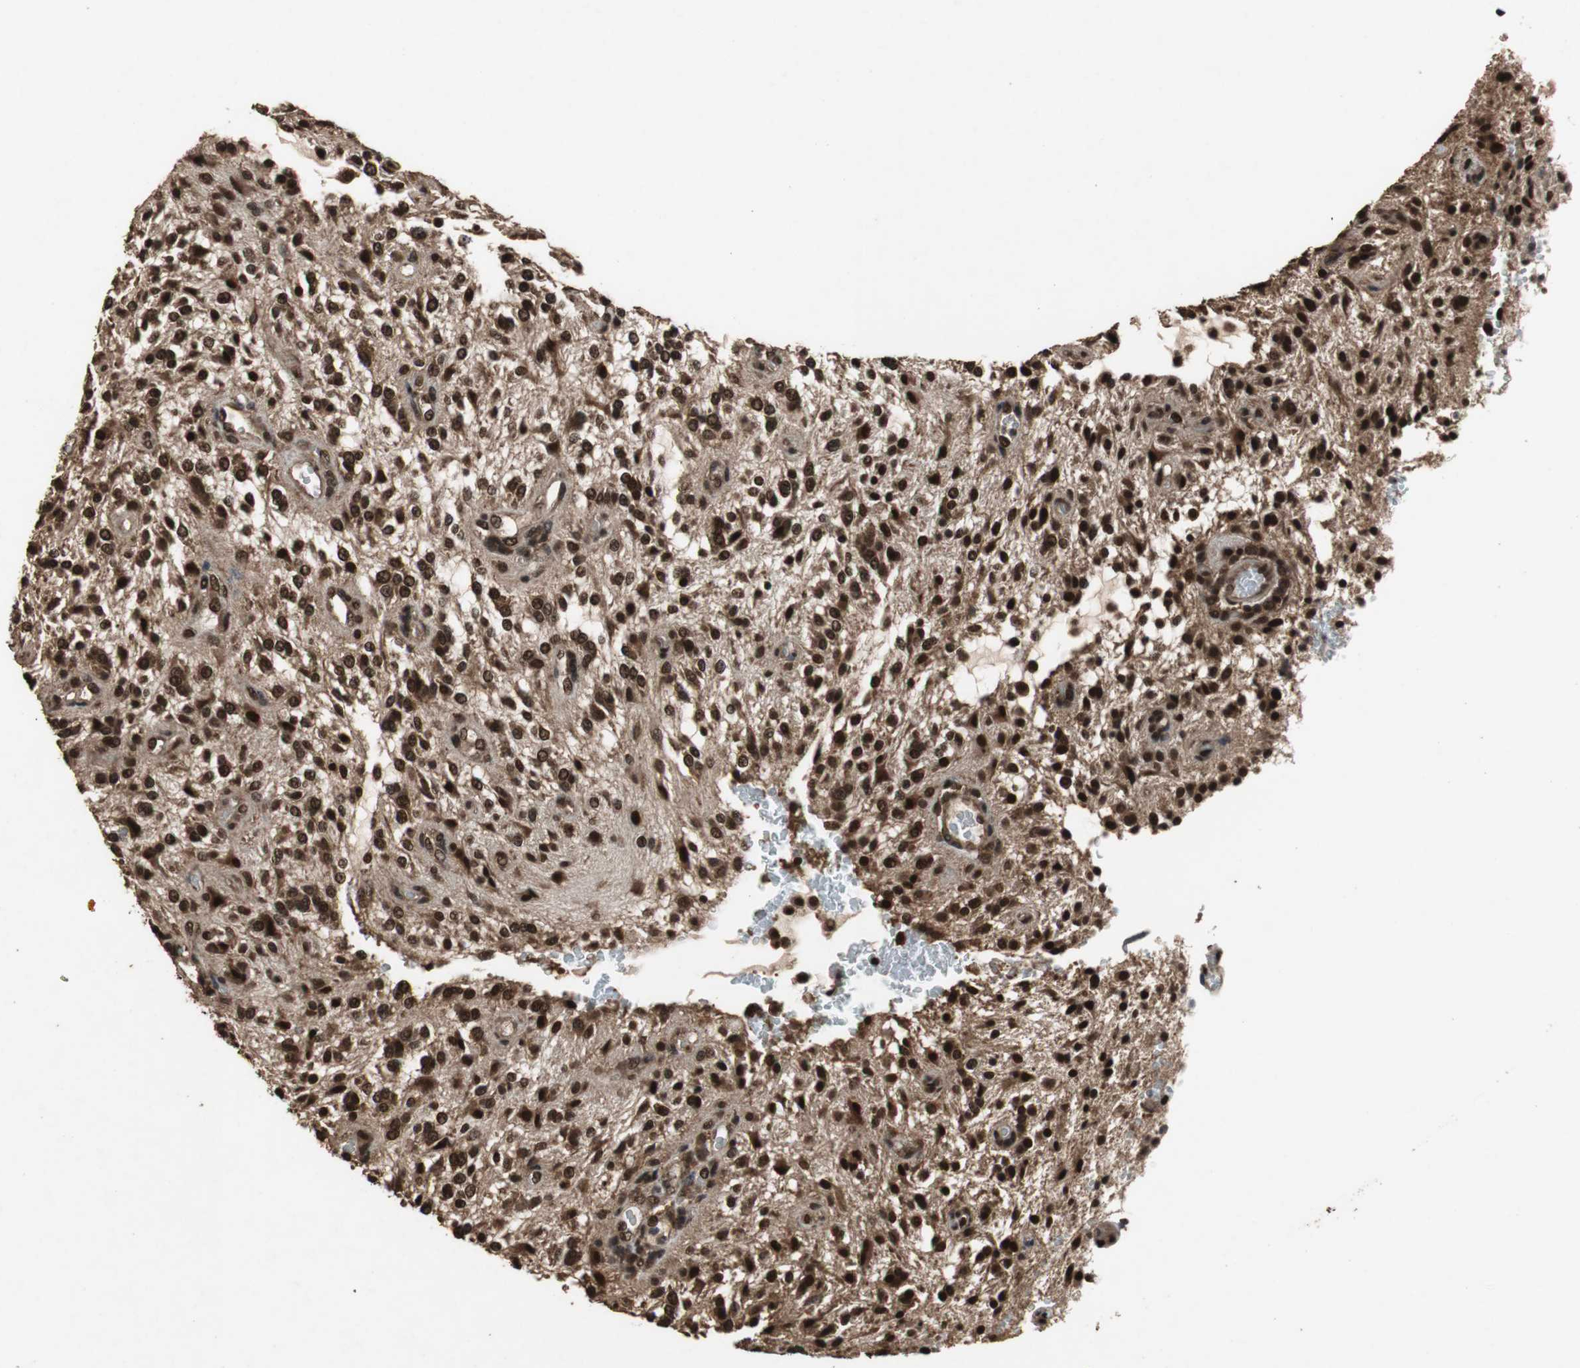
{"staining": {"intensity": "strong", "quantity": ">75%", "location": "cytoplasmic/membranous,nuclear"}, "tissue": "glioma", "cell_type": "Tumor cells", "image_type": "cancer", "snomed": [{"axis": "morphology", "description": "Glioma, malignant, NOS"}, {"axis": "topography", "description": "Cerebellum"}], "caption": "Protein expression analysis of glioma (malignant) reveals strong cytoplasmic/membranous and nuclear staining in approximately >75% of tumor cells.", "gene": "ZNF18", "patient": {"sex": "female", "age": 10}}